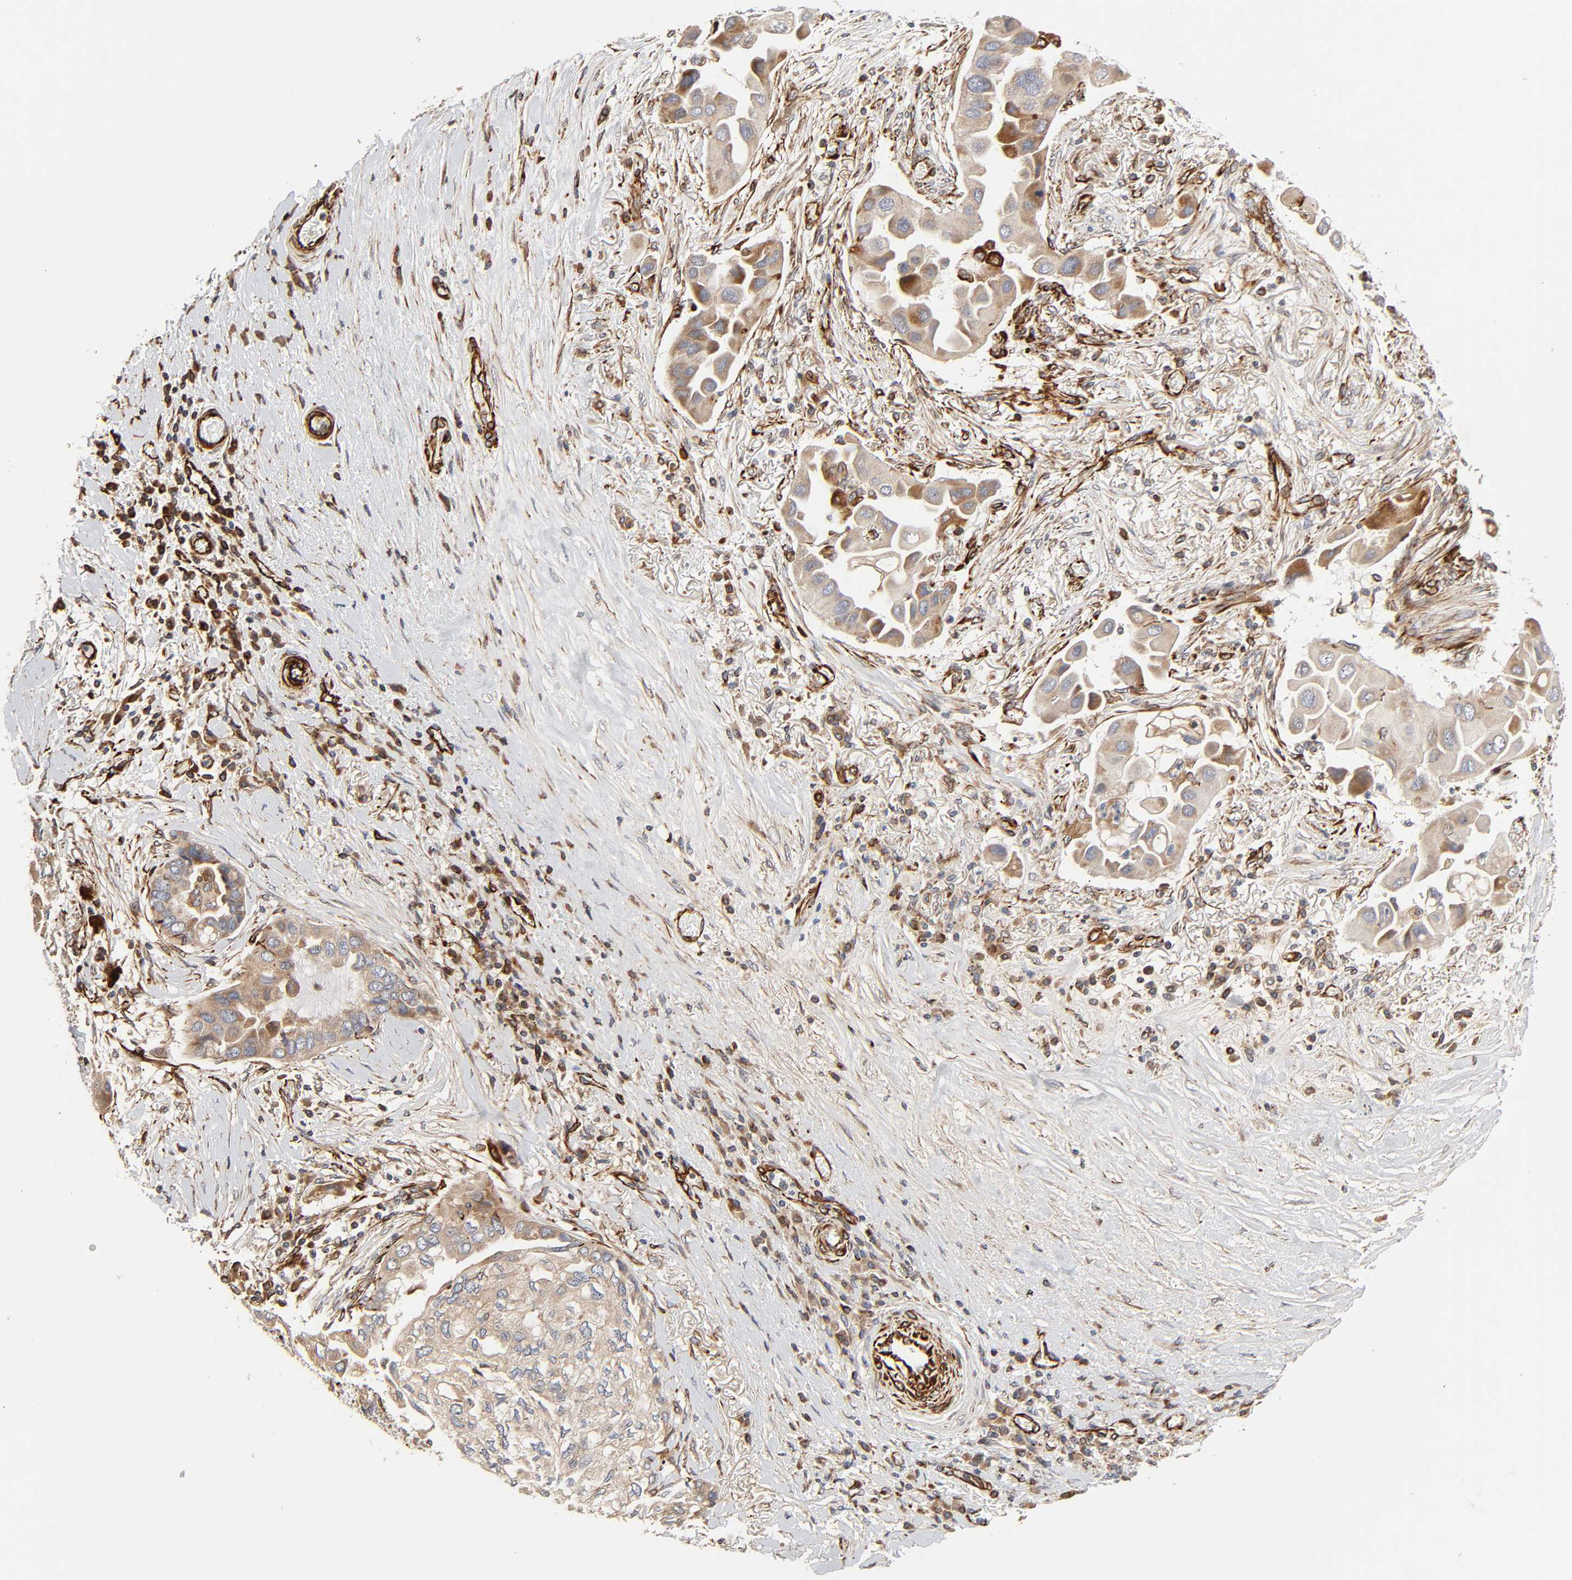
{"staining": {"intensity": "moderate", "quantity": ">75%", "location": "cytoplasmic/membranous"}, "tissue": "lung cancer", "cell_type": "Tumor cells", "image_type": "cancer", "snomed": [{"axis": "morphology", "description": "Squamous cell carcinoma, NOS"}, {"axis": "topography", "description": "Lung"}], "caption": "Lung cancer (squamous cell carcinoma) stained with a protein marker exhibits moderate staining in tumor cells.", "gene": "FAM118A", "patient": {"sex": "male", "age": 64}}